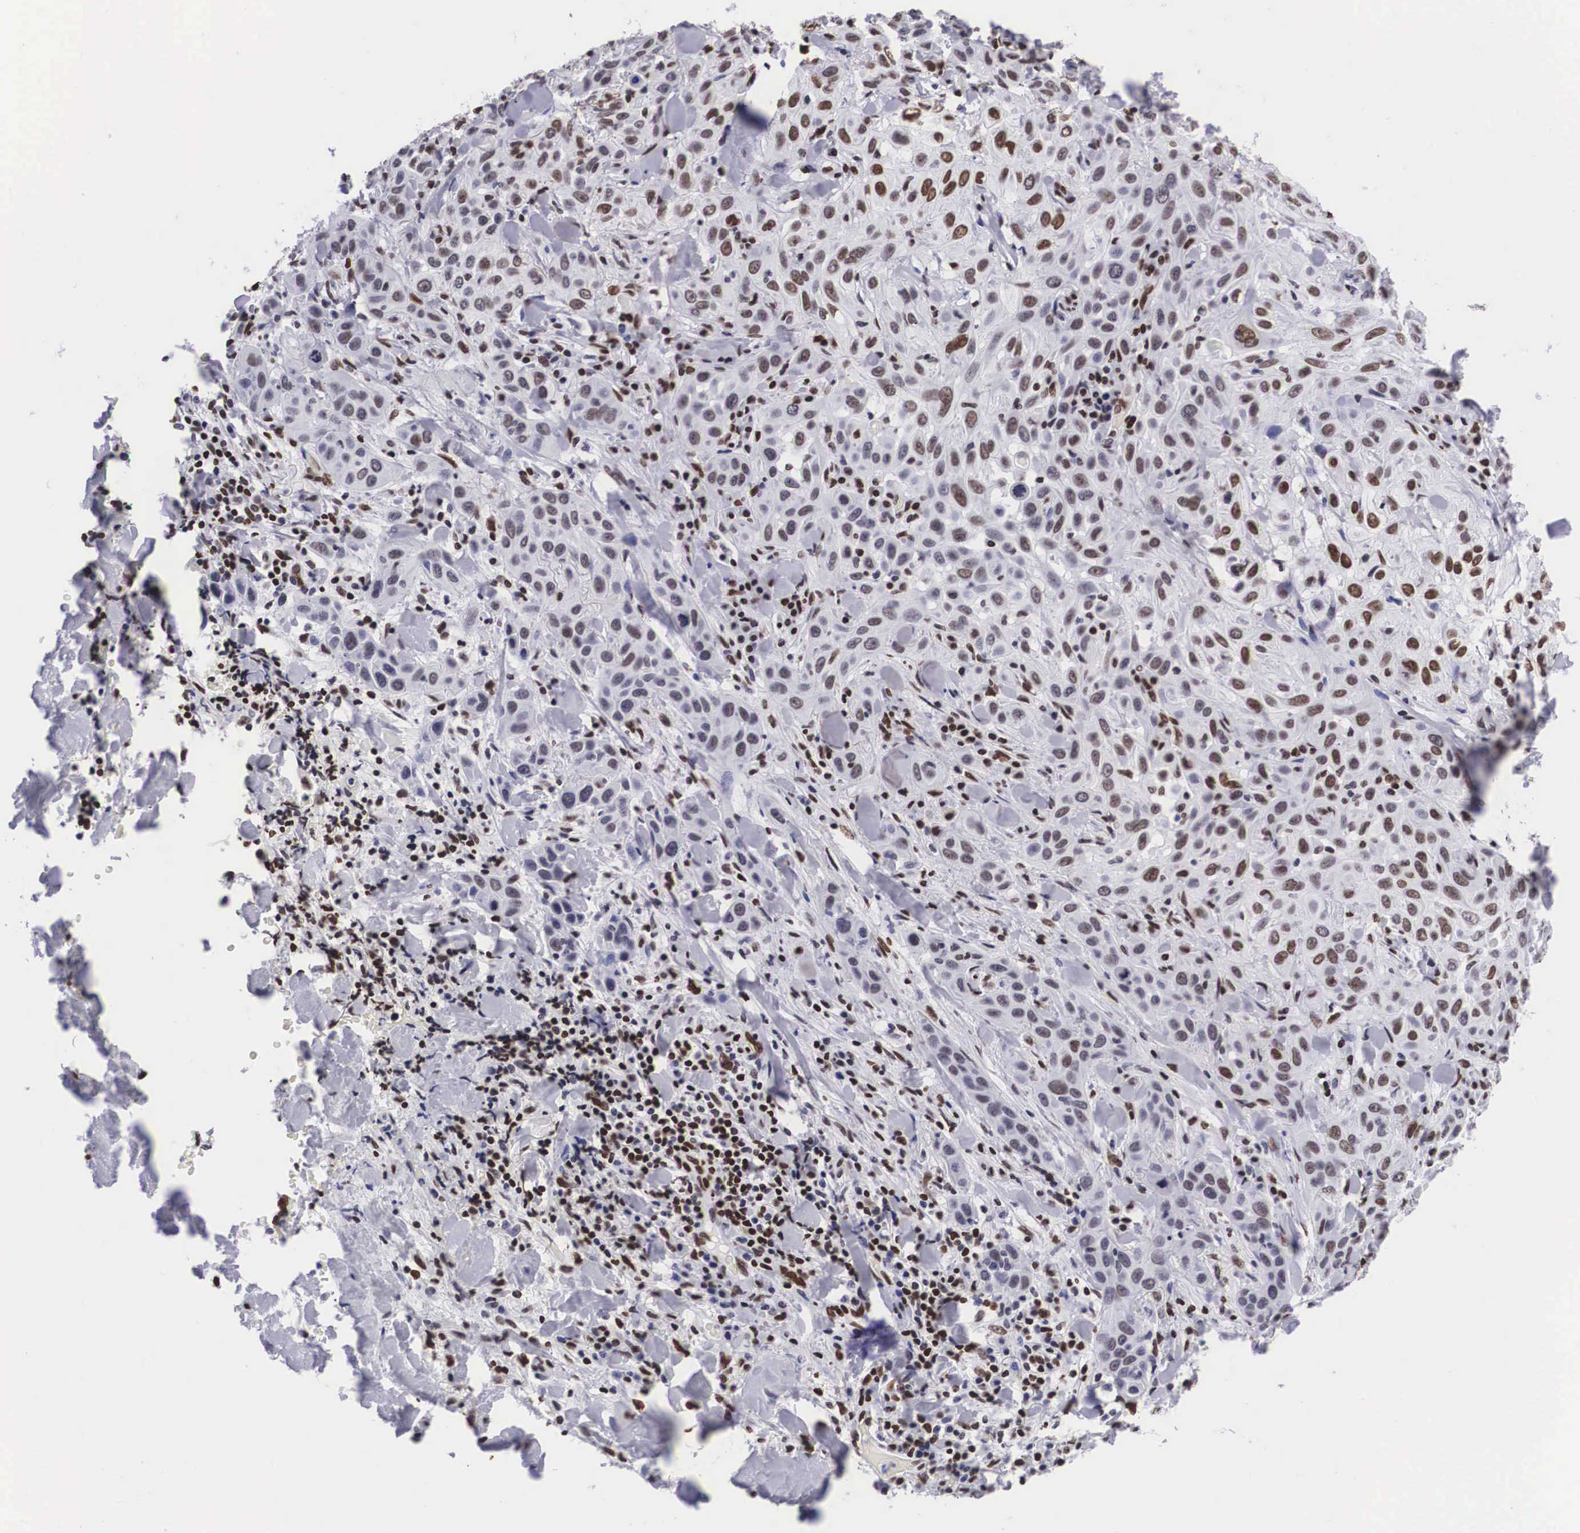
{"staining": {"intensity": "weak", "quantity": "25%-75%", "location": "nuclear"}, "tissue": "skin cancer", "cell_type": "Tumor cells", "image_type": "cancer", "snomed": [{"axis": "morphology", "description": "Squamous cell carcinoma, NOS"}, {"axis": "topography", "description": "Skin"}], "caption": "Tumor cells exhibit weak nuclear staining in approximately 25%-75% of cells in skin cancer. (DAB IHC with brightfield microscopy, high magnification).", "gene": "MECP2", "patient": {"sex": "male", "age": 84}}